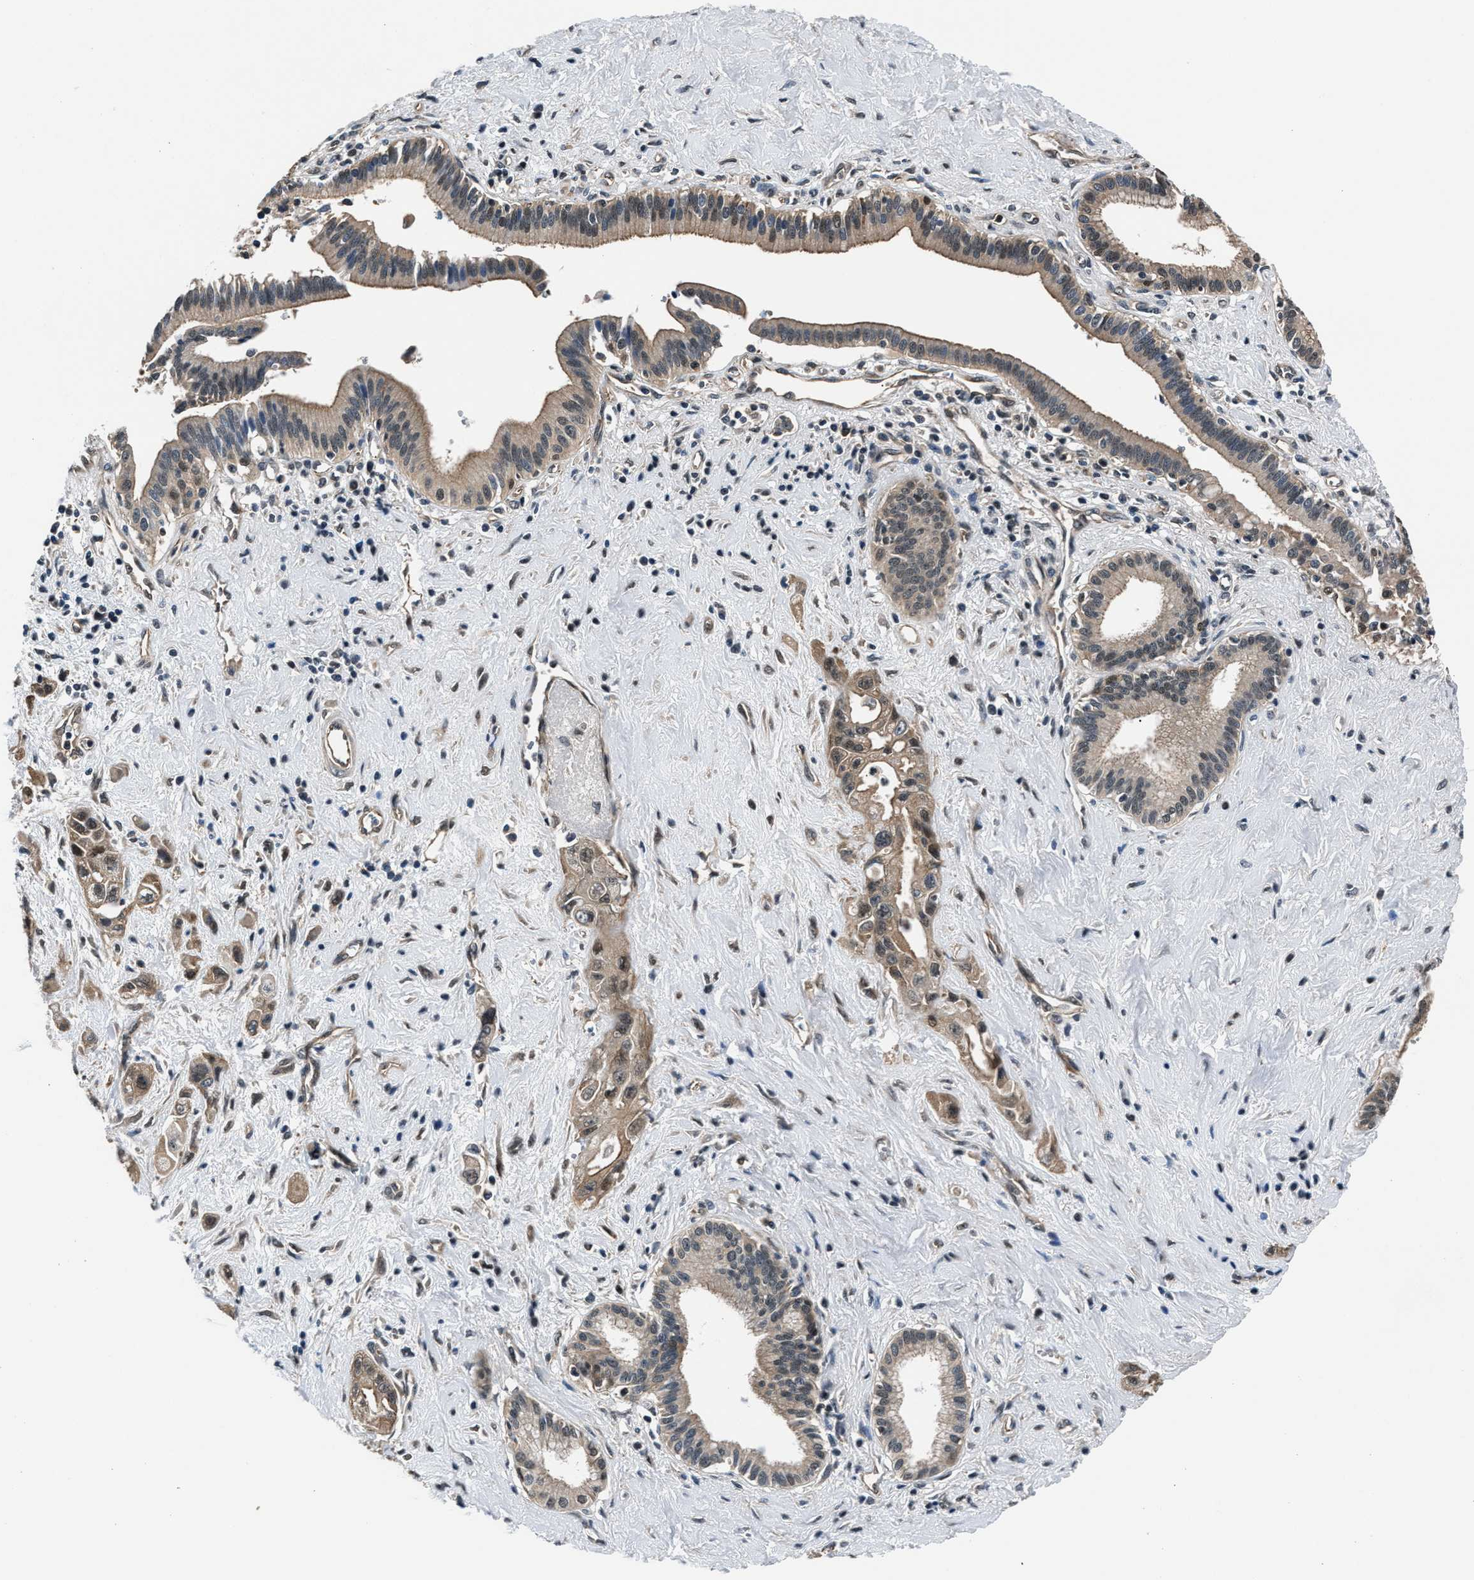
{"staining": {"intensity": "weak", "quantity": "25%-75%", "location": "cytoplasmic/membranous"}, "tissue": "pancreatic cancer", "cell_type": "Tumor cells", "image_type": "cancer", "snomed": [{"axis": "morphology", "description": "Adenocarcinoma, NOS"}, {"axis": "topography", "description": "Pancreas"}], "caption": "IHC of pancreatic adenocarcinoma demonstrates low levels of weak cytoplasmic/membranous staining in approximately 25%-75% of tumor cells. The staining was performed using DAB (3,3'-diaminobenzidine) to visualize the protein expression in brown, while the nuclei were stained in blue with hematoxylin (Magnification: 20x).", "gene": "RBM33", "patient": {"sex": "female", "age": 66}}